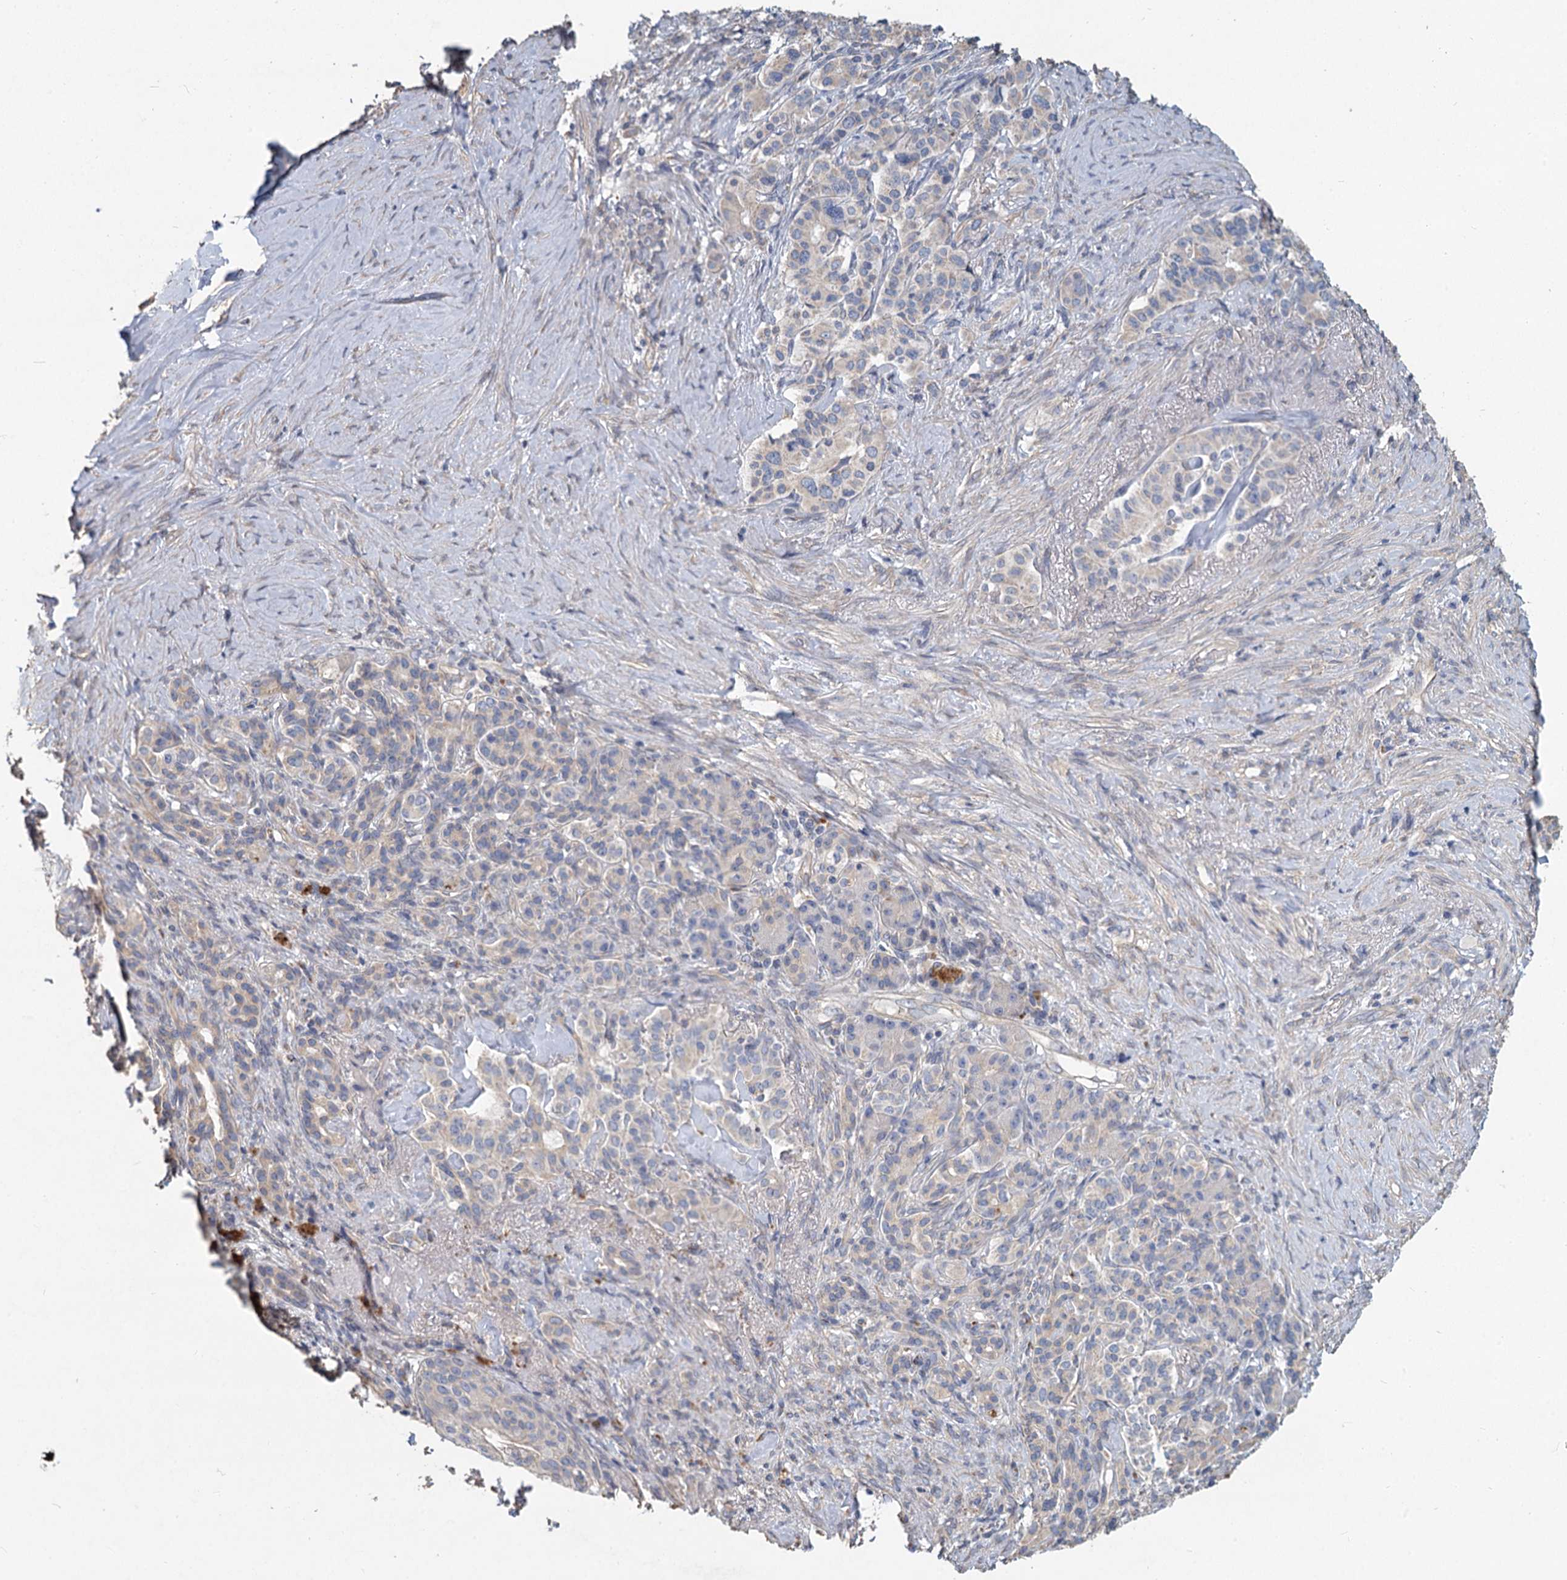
{"staining": {"intensity": "negative", "quantity": "none", "location": "none"}, "tissue": "pancreatic cancer", "cell_type": "Tumor cells", "image_type": "cancer", "snomed": [{"axis": "morphology", "description": "Adenocarcinoma, NOS"}, {"axis": "topography", "description": "Pancreas"}], "caption": "A micrograph of pancreatic cancer (adenocarcinoma) stained for a protein shows no brown staining in tumor cells.", "gene": "HES2", "patient": {"sex": "female", "age": 74}}